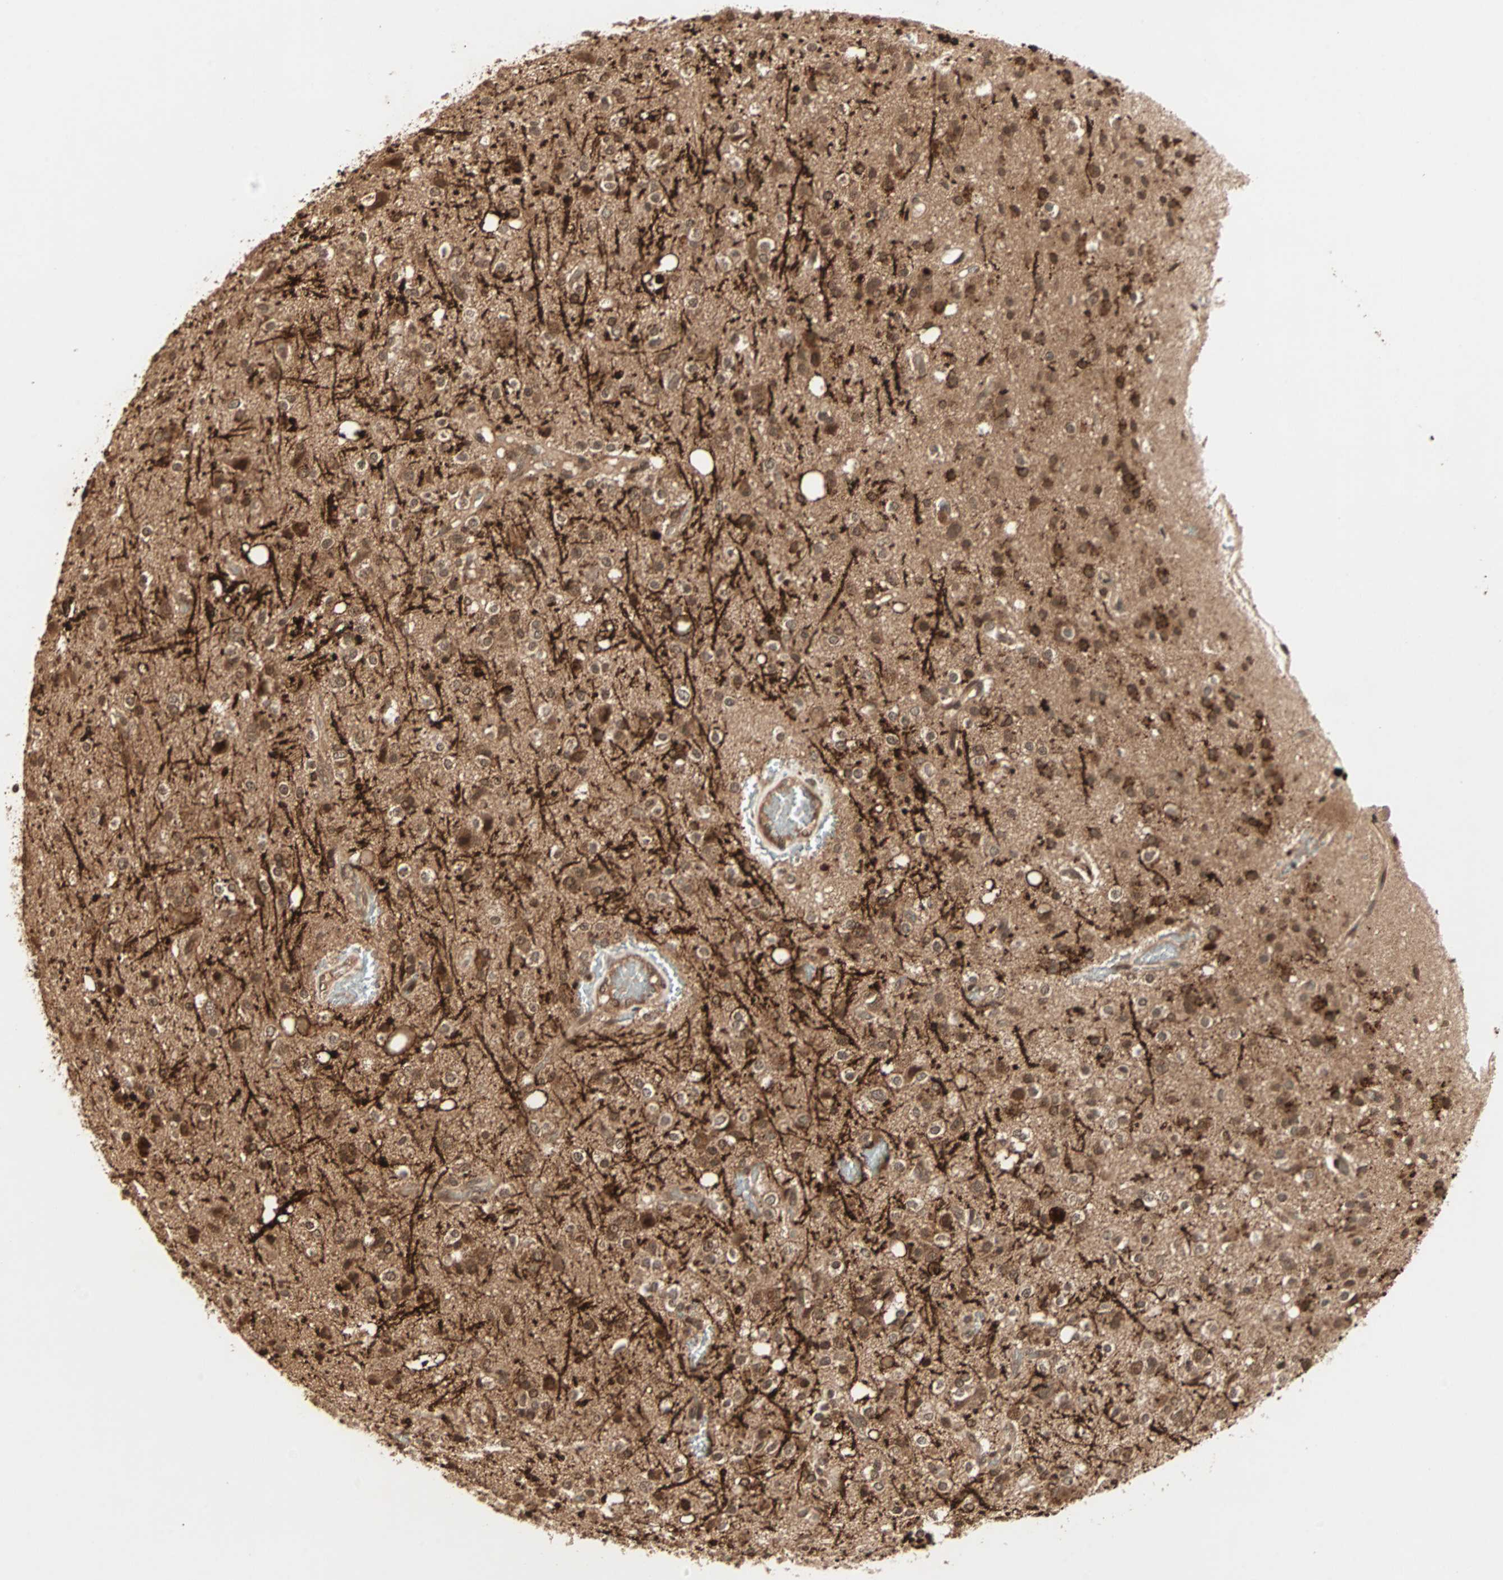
{"staining": {"intensity": "moderate", "quantity": ">75%", "location": "cytoplasmic/membranous,nuclear"}, "tissue": "glioma", "cell_type": "Tumor cells", "image_type": "cancer", "snomed": [{"axis": "morphology", "description": "Glioma, malignant, High grade"}, {"axis": "topography", "description": "Brain"}], "caption": "There is medium levels of moderate cytoplasmic/membranous and nuclear expression in tumor cells of glioma, as demonstrated by immunohistochemical staining (brown color).", "gene": "RFFL", "patient": {"sex": "male", "age": 47}}